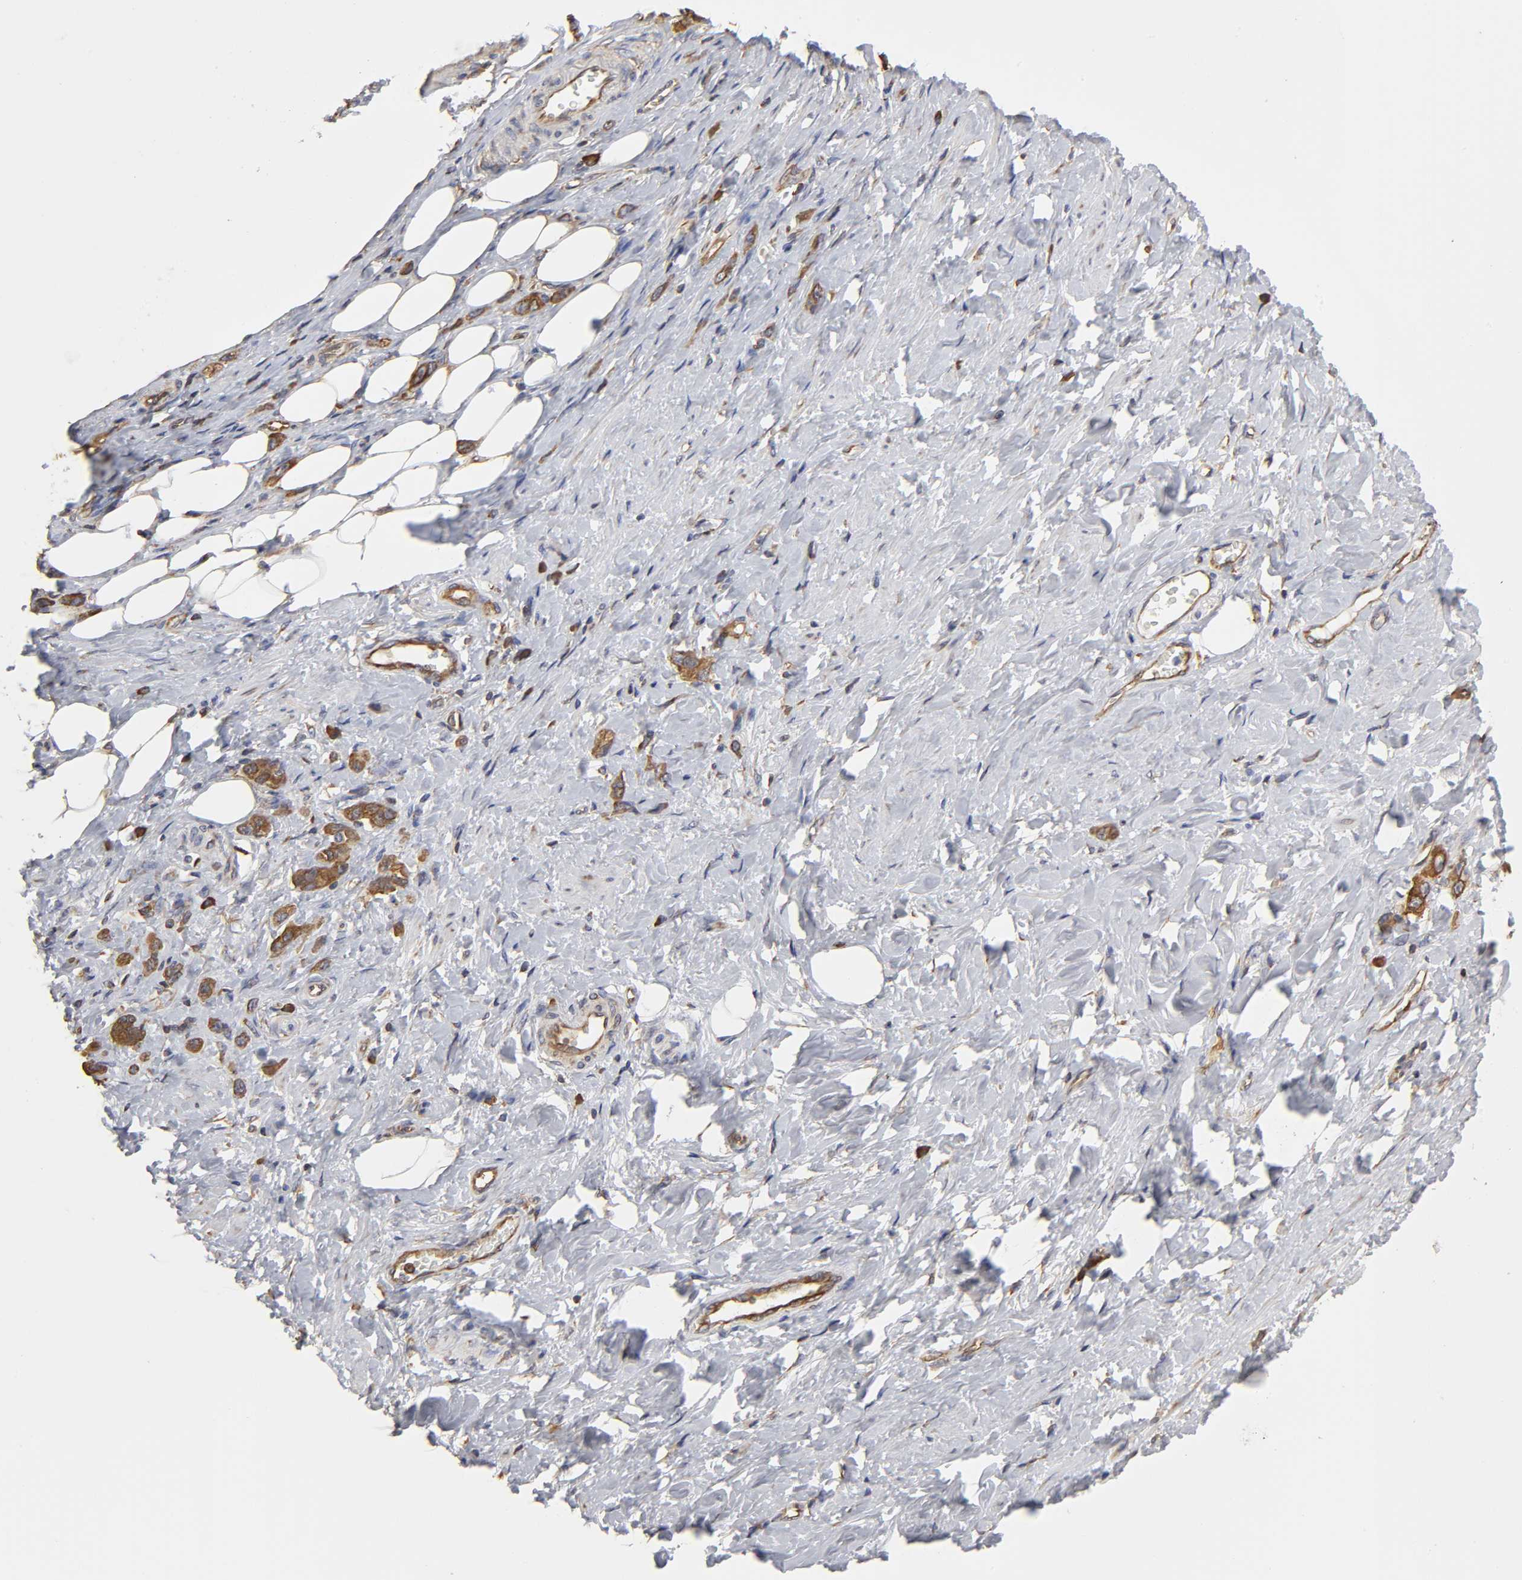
{"staining": {"intensity": "strong", "quantity": ">75%", "location": "cytoplasmic/membranous"}, "tissue": "stomach cancer", "cell_type": "Tumor cells", "image_type": "cancer", "snomed": [{"axis": "morphology", "description": "Adenocarcinoma, NOS"}, {"axis": "topography", "description": "Stomach"}], "caption": "Protein staining displays strong cytoplasmic/membranous positivity in approximately >75% of tumor cells in adenocarcinoma (stomach).", "gene": "RPL14", "patient": {"sex": "male", "age": 82}}